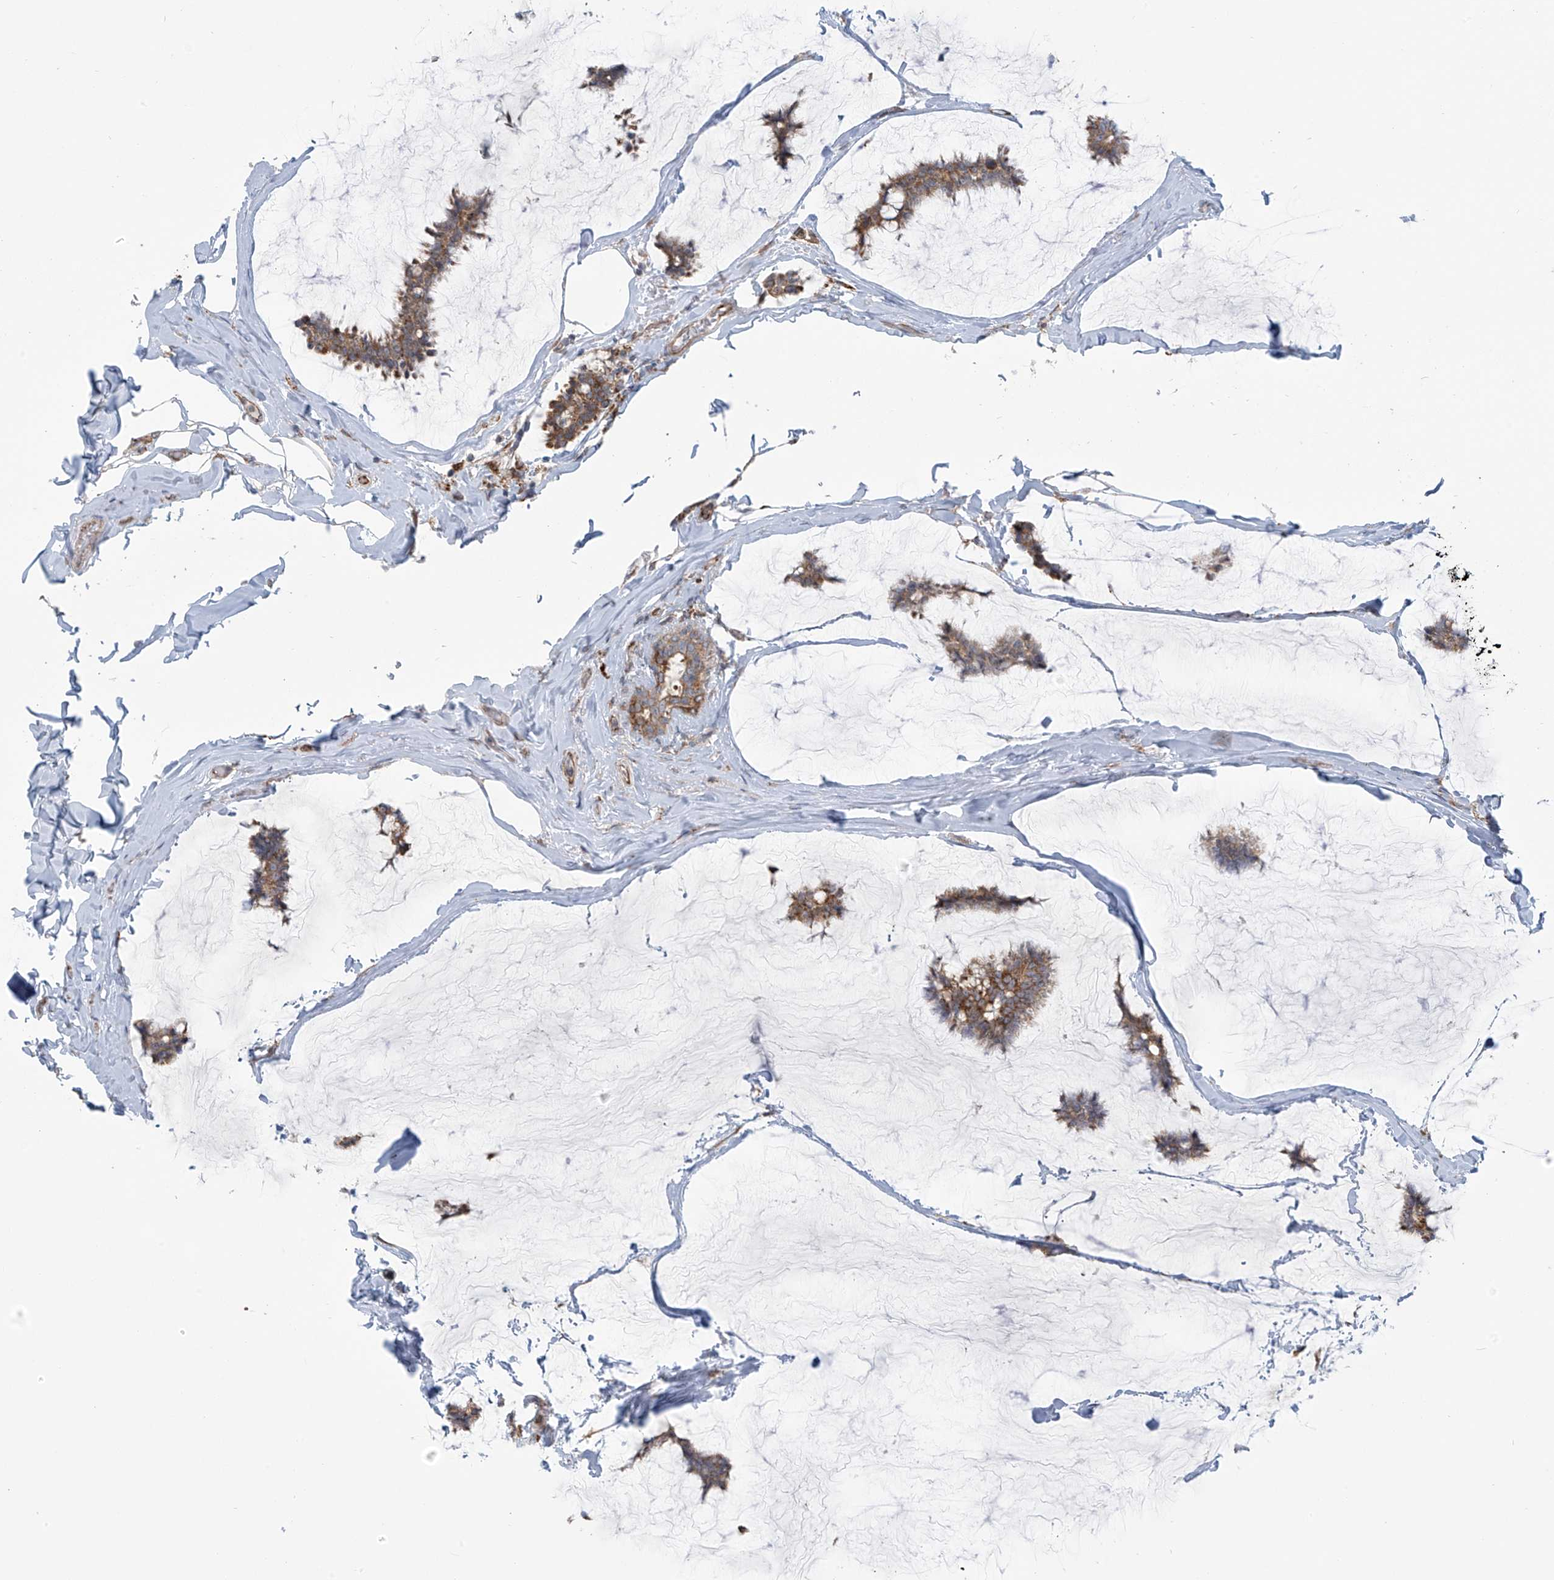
{"staining": {"intensity": "moderate", "quantity": ">75%", "location": "cytoplasmic/membranous"}, "tissue": "breast cancer", "cell_type": "Tumor cells", "image_type": "cancer", "snomed": [{"axis": "morphology", "description": "Duct carcinoma"}, {"axis": "topography", "description": "Breast"}], "caption": "This photomicrograph reveals immunohistochemistry (IHC) staining of breast intraductal carcinoma, with medium moderate cytoplasmic/membranous positivity in approximately >75% of tumor cells.", "gene": "KATNIP", "patient": {"sex": "female", "age": 93}}